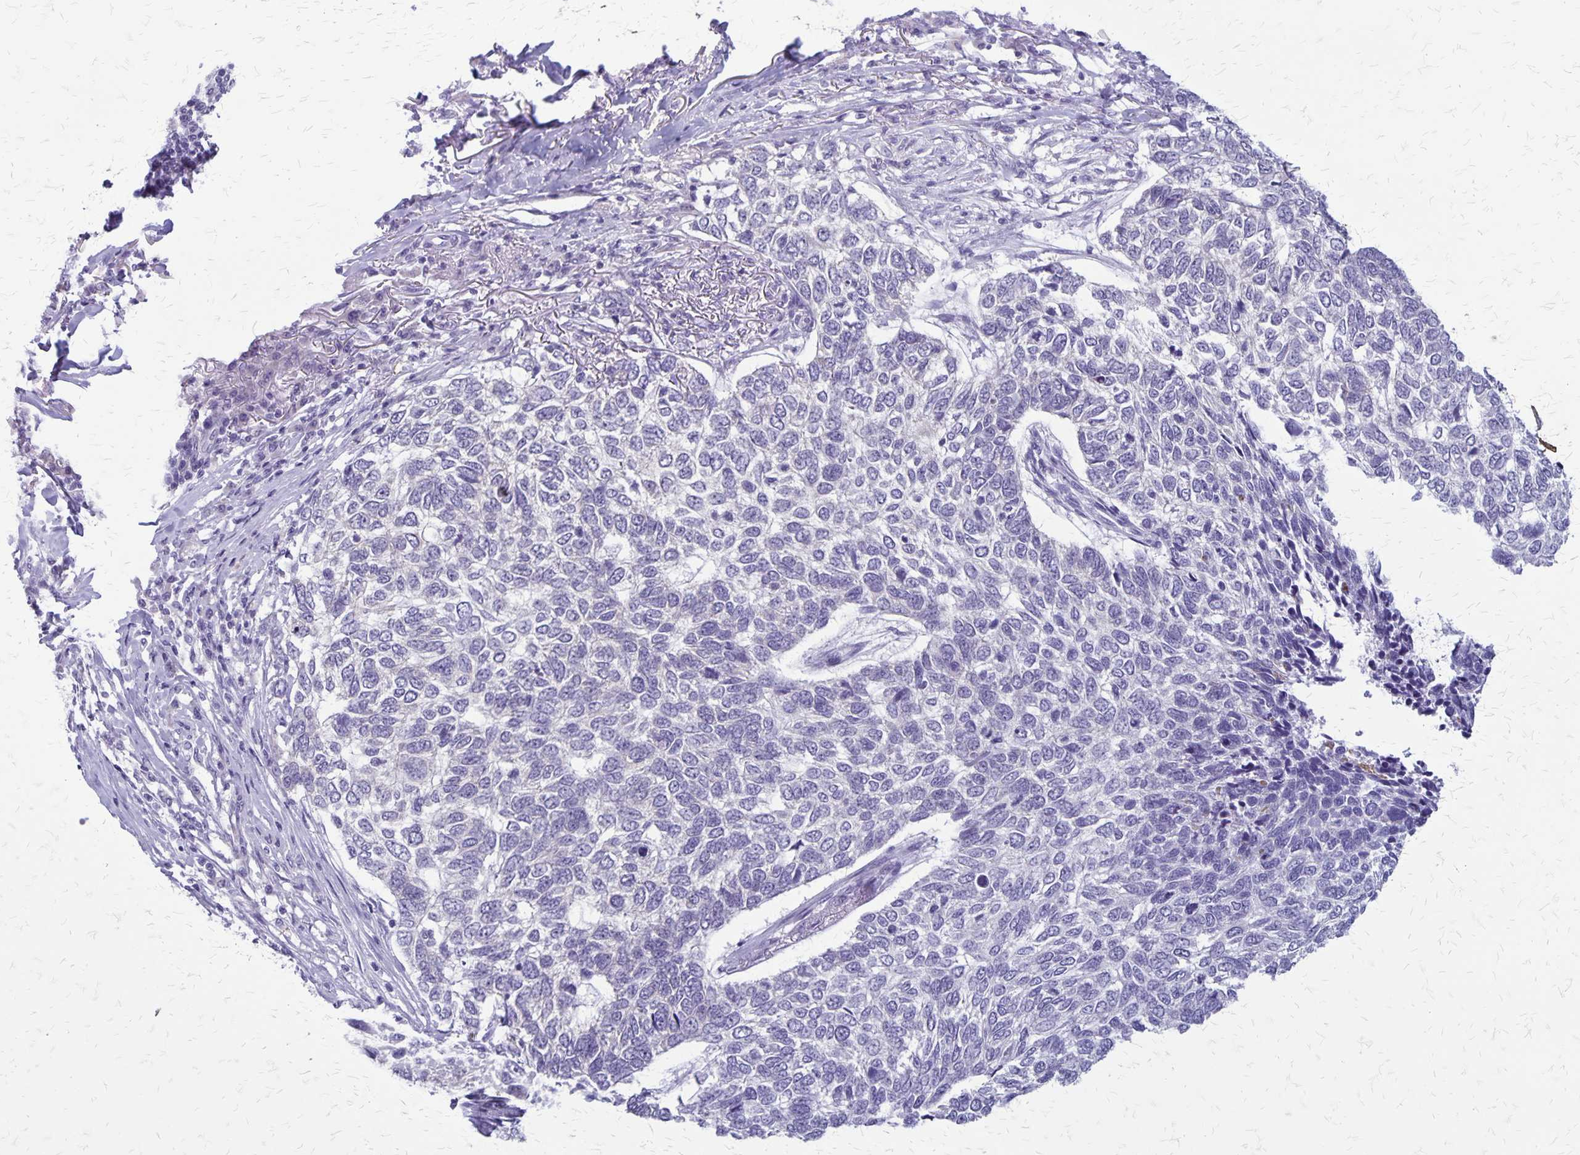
{"staining": {"intensity": "negative", "quantity": "none", "location": "none"}, "tissue": "skin cancer", "cell_type": "Tumor cells", "image_type": "cancer", "snomed": [{"axis": "morphology", "description": "Basal cell carcinoma"}, {"axis": "topography", "description": "Skin"}], "caption": "DAB immunohistochemical staining of human skin cancer exhibits no significant expression in tumor cells.", "gene": "PLXNB3", "patient": {"sex": "female", "age": 65}}